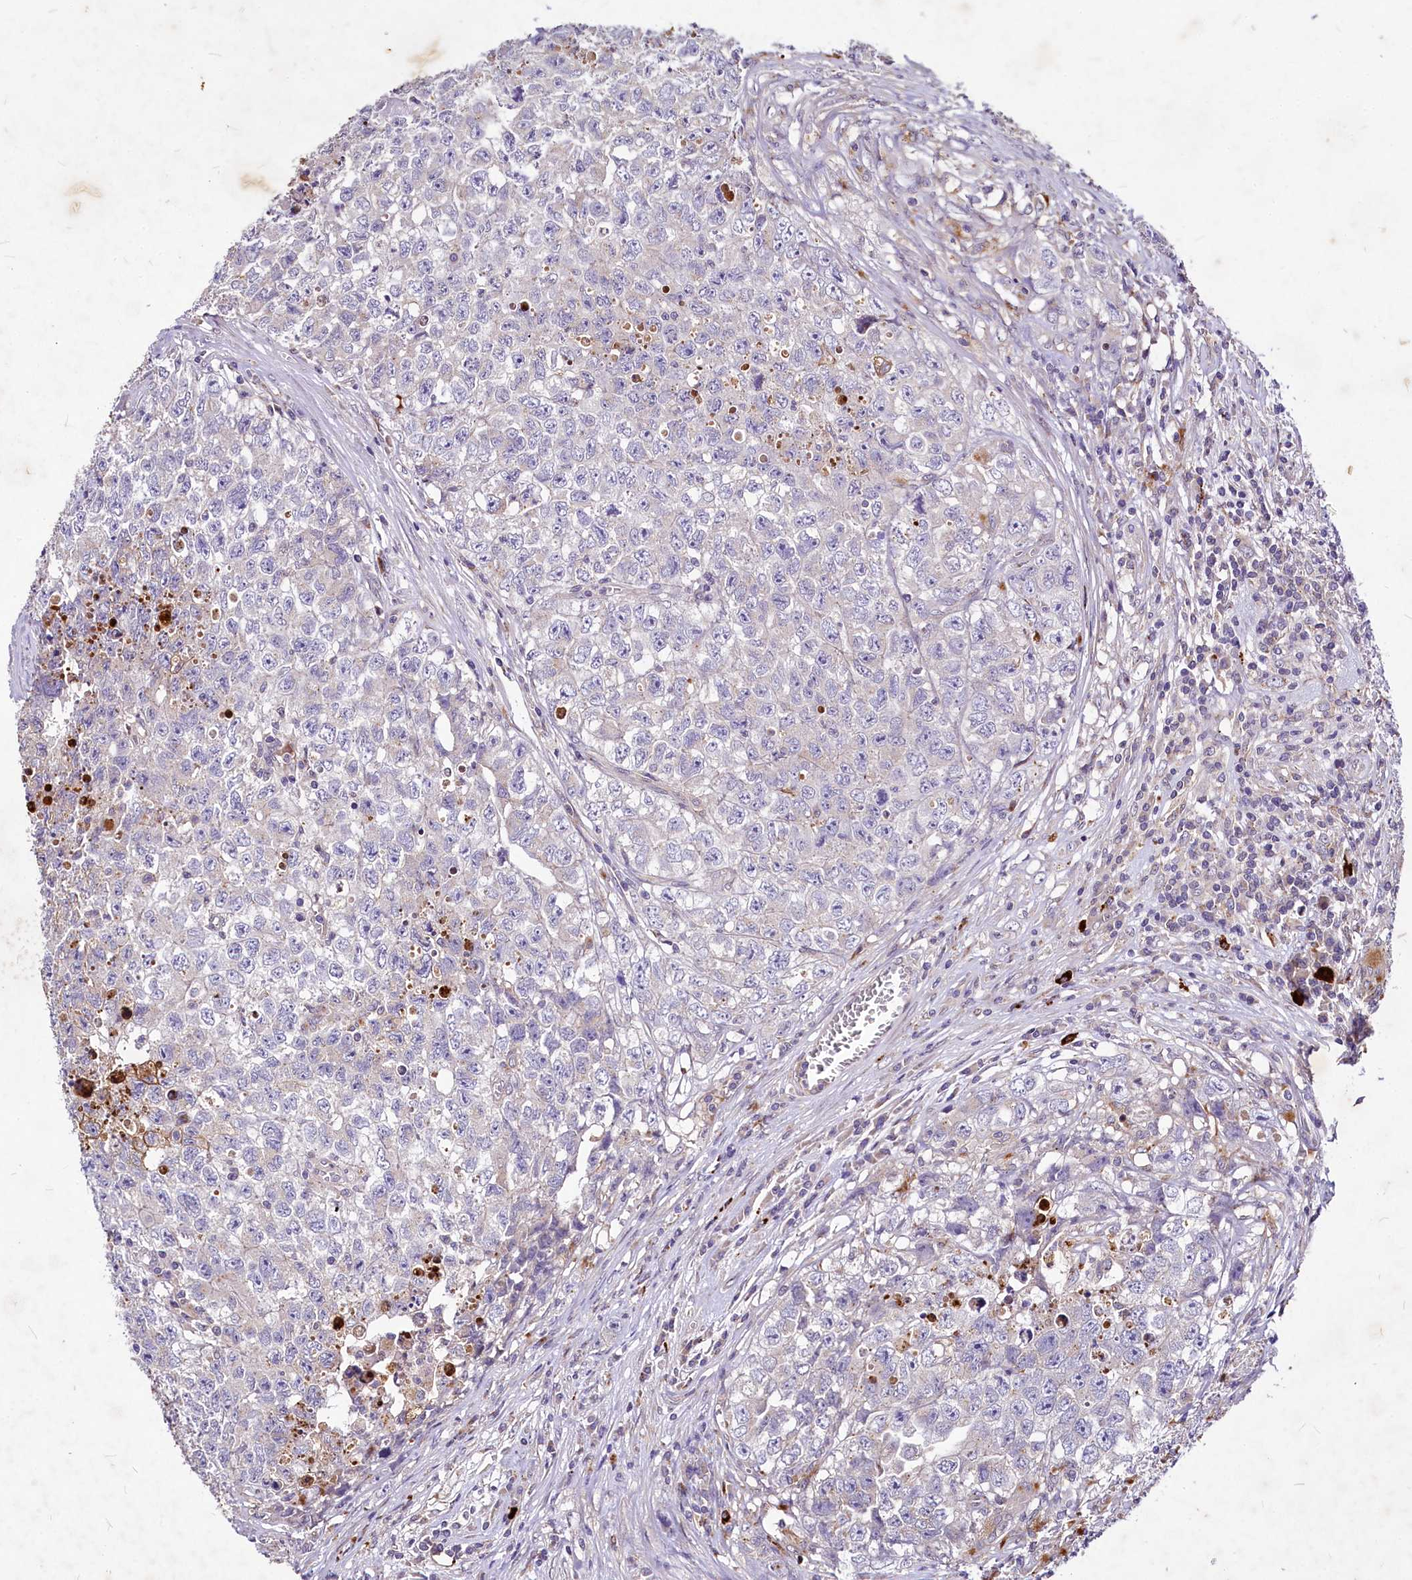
{"staining": {"intensity": "negative", "quantity": "none", "location": "none"}, "tissue": "testis cancer", "cell_type": "Tumor cells", "image_type": "cancer", "snomed": [{"axis": "morphology", "description": "Seminoma, NOS"}, {"axis": "morphology", "description": "Carcinoma, Embryonal, NOS"}, {"axis": "topography", "description": "Testis"}], "caption": "Testis cancer was stained to show a protein in brown. There is no significant expression in tumor cells. (DAB (3,3'-diaminobenzidine) immunohistochemistry (IHC) visualized using brightfield microscopy, high magnification).", "gene": "C11orf86", "patient": {"sex": "male", "age": 43}}